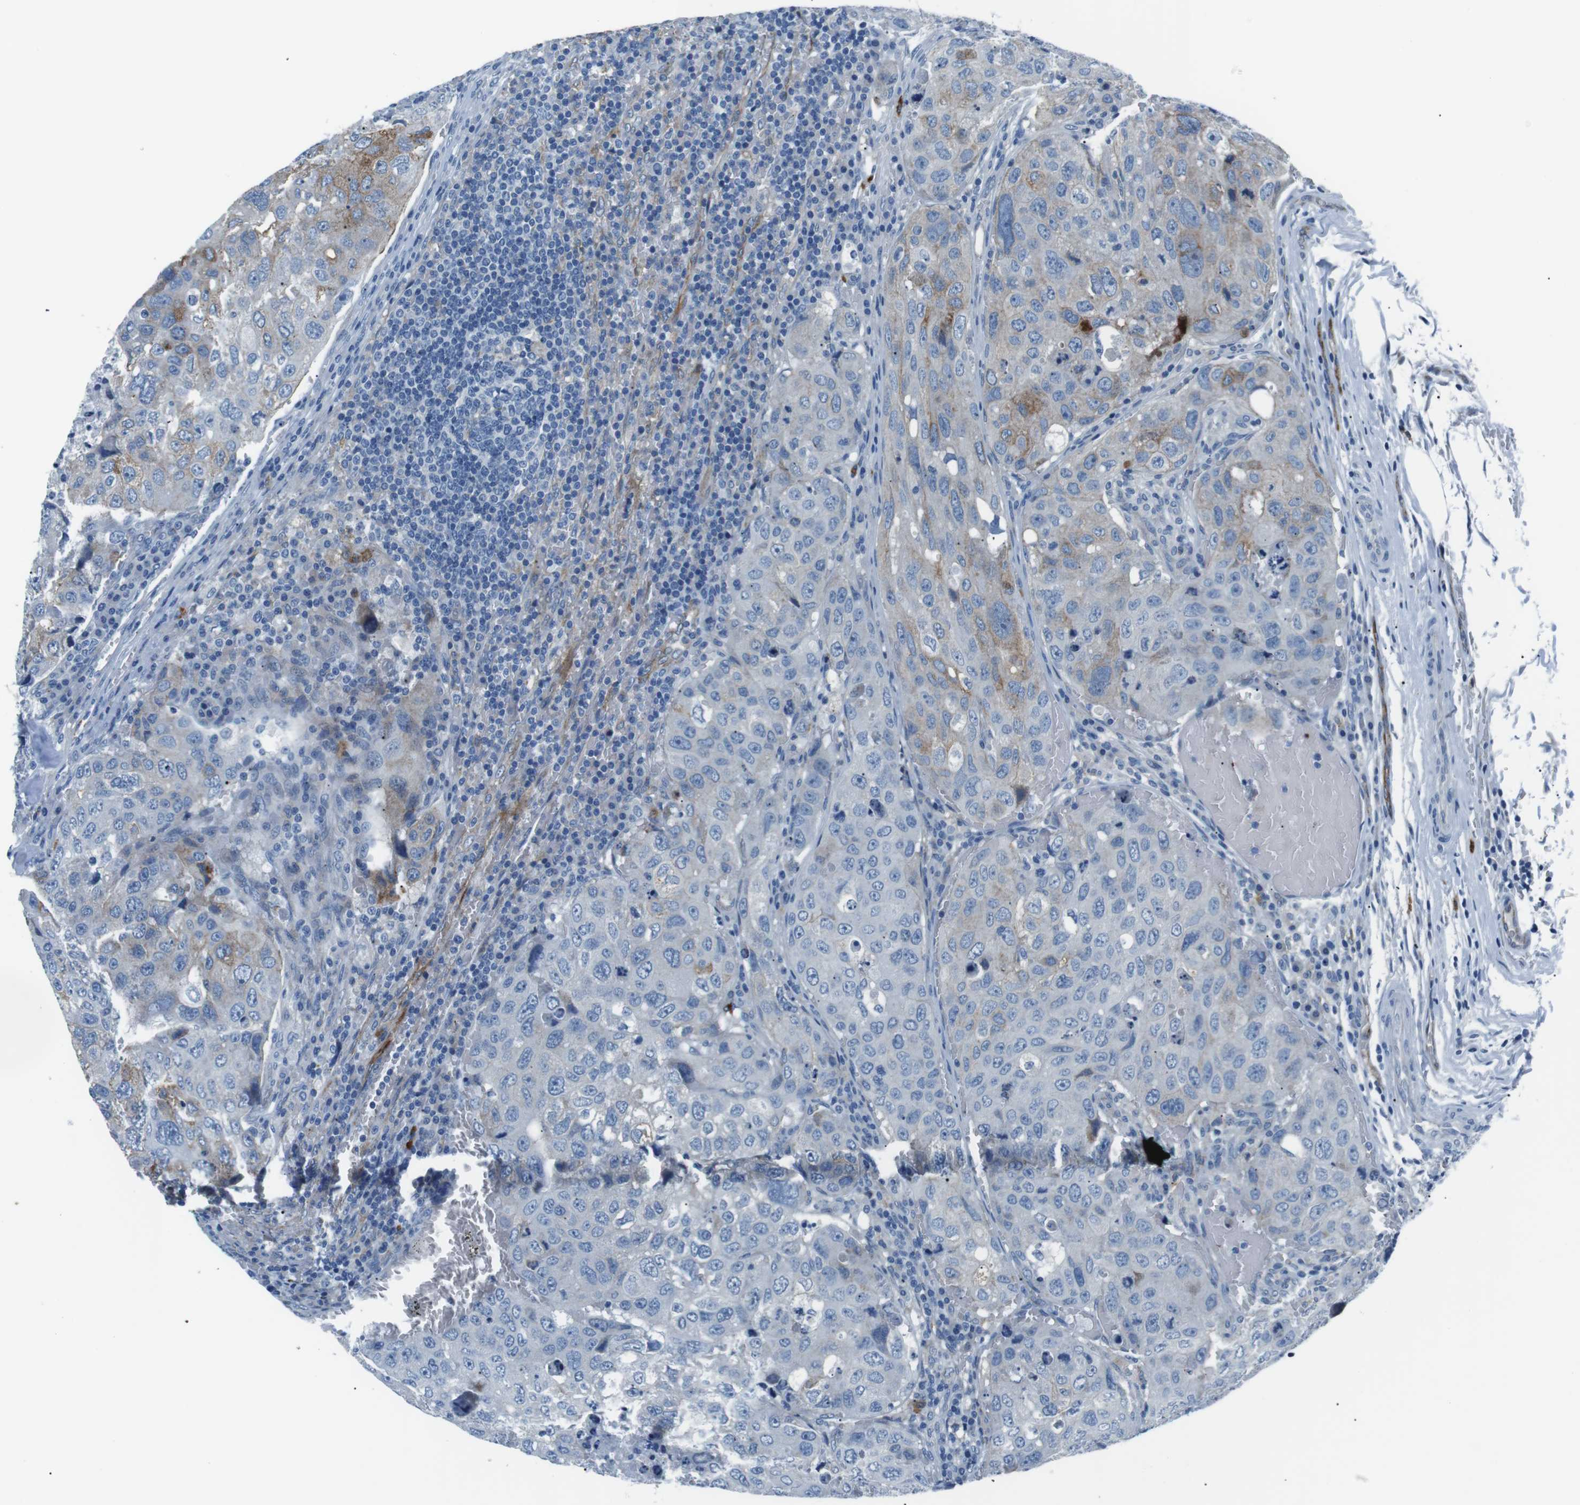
{"staining": {"intensity": "weak", "quantity": "<25%", "location": "cytoplasmic/membranous"}, "tissue": "urothelial cancer", "cell_type": "Tumor cells", "image_type": "cancer", "snomed": [{"axis": "morphology", "description": "Urothelial carcinoma, High grade"}, {"axis": "topography", "description": "Lymph node"}, {"axis": "topography", "description": "Urinary bladder"}], "caption": "The micrograph reveals no significant positivity in tumor cells of urothelial cancer. (Stains: DAB (3,3'-diaminobenzidine) IHC with hematoxylin counter stain, Microscopy: brightfield microscopy at high magnification).", "gene": "CSF2RA", "patient": {"sex": "male", "age": 51}}